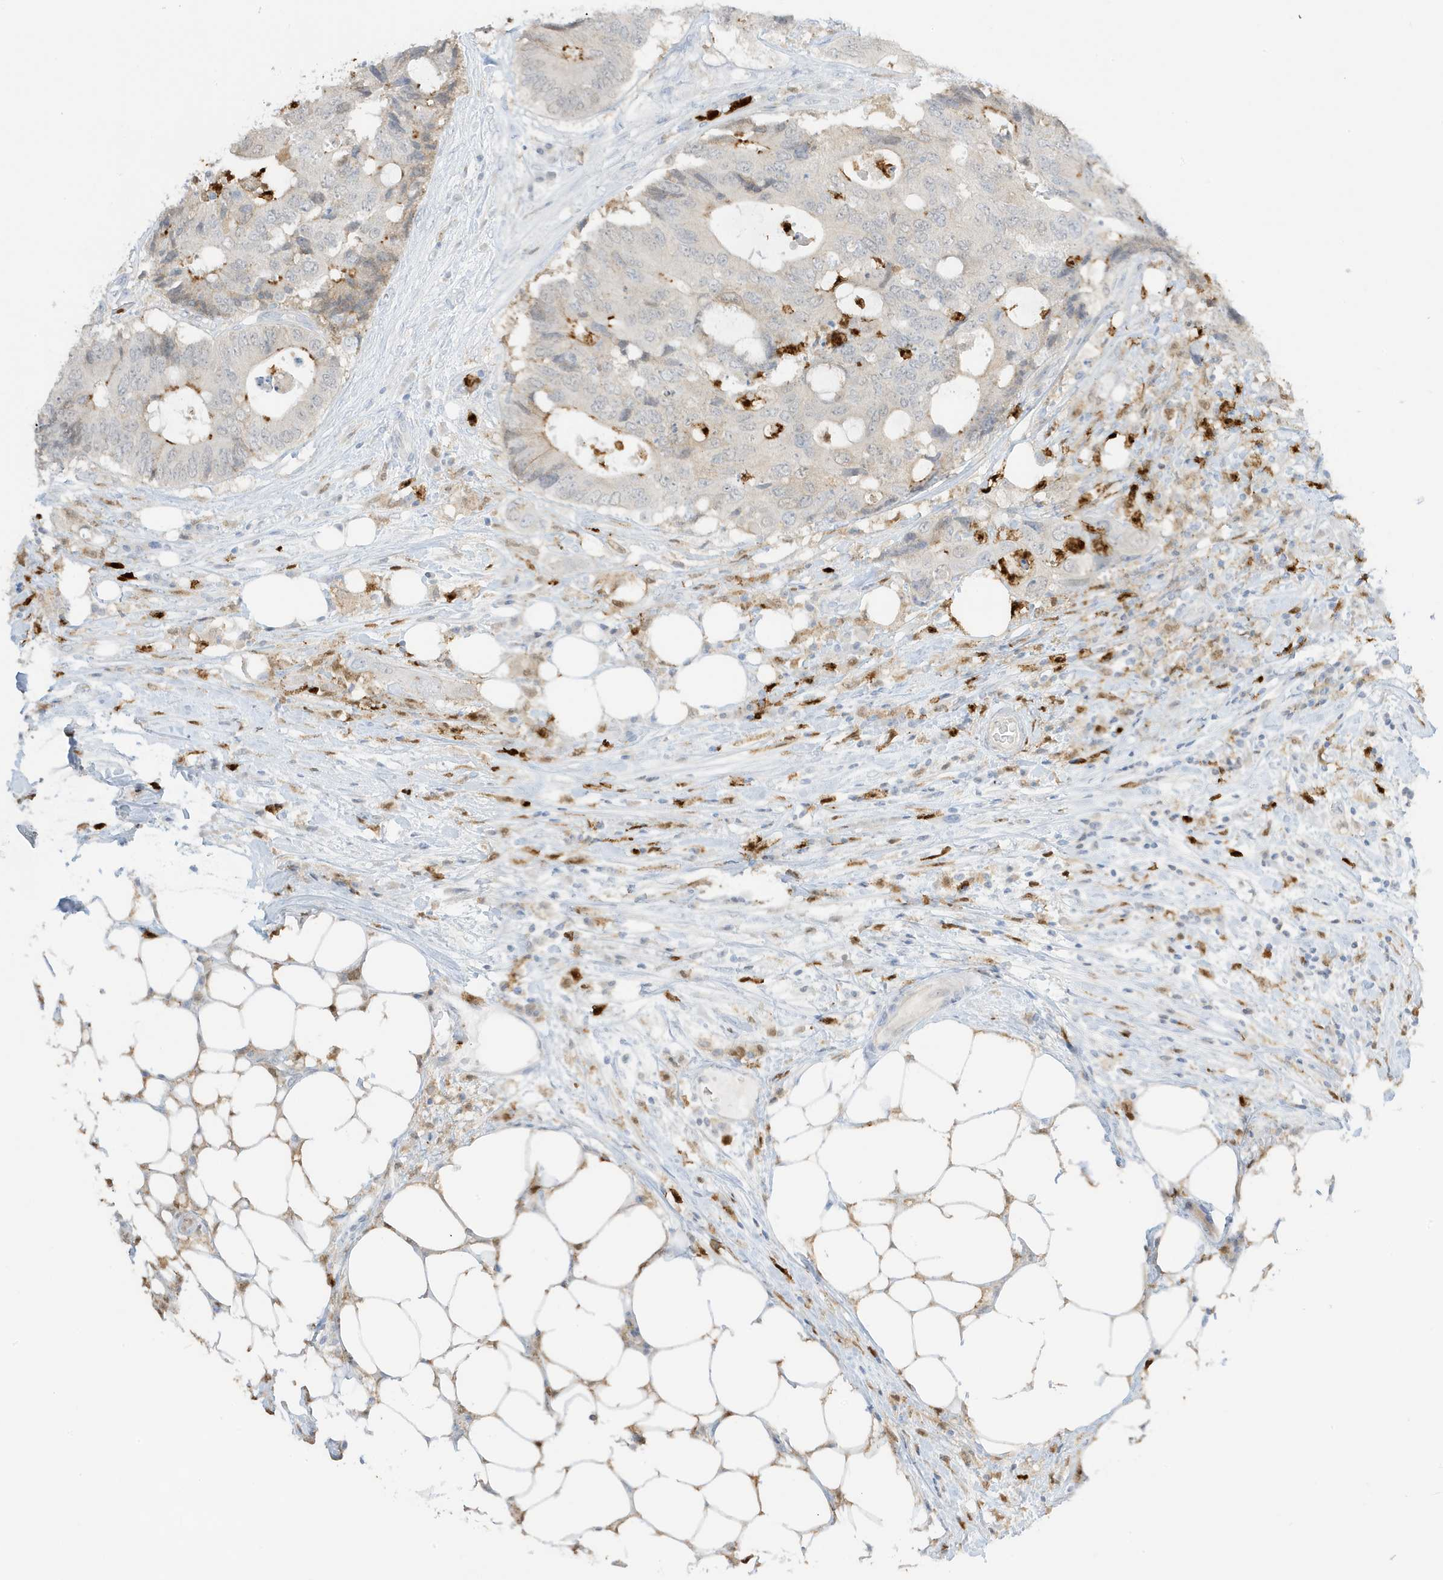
{"staining": {"intensity": "weak", "quantity": "<25%", "location": "cytoplasmic/membranous"}, "tissue": "colorectal cancer", "cell_type": "Tumor cells", "image_type": "cancer", "snomed": [{"axis": "morphology", "description": "Adenocarcinoma, NOS"}, {"axis": "topography", "description": "Colon"}], "caption": "An immunohistochemistry (IHC) image of adenocarcinoma (colorectal) is shown. There is no staining in tumor cells of adenocarcinoma (colorectal).", "gene": "GCA", "patient": {"sex": "male", "age": 71}}